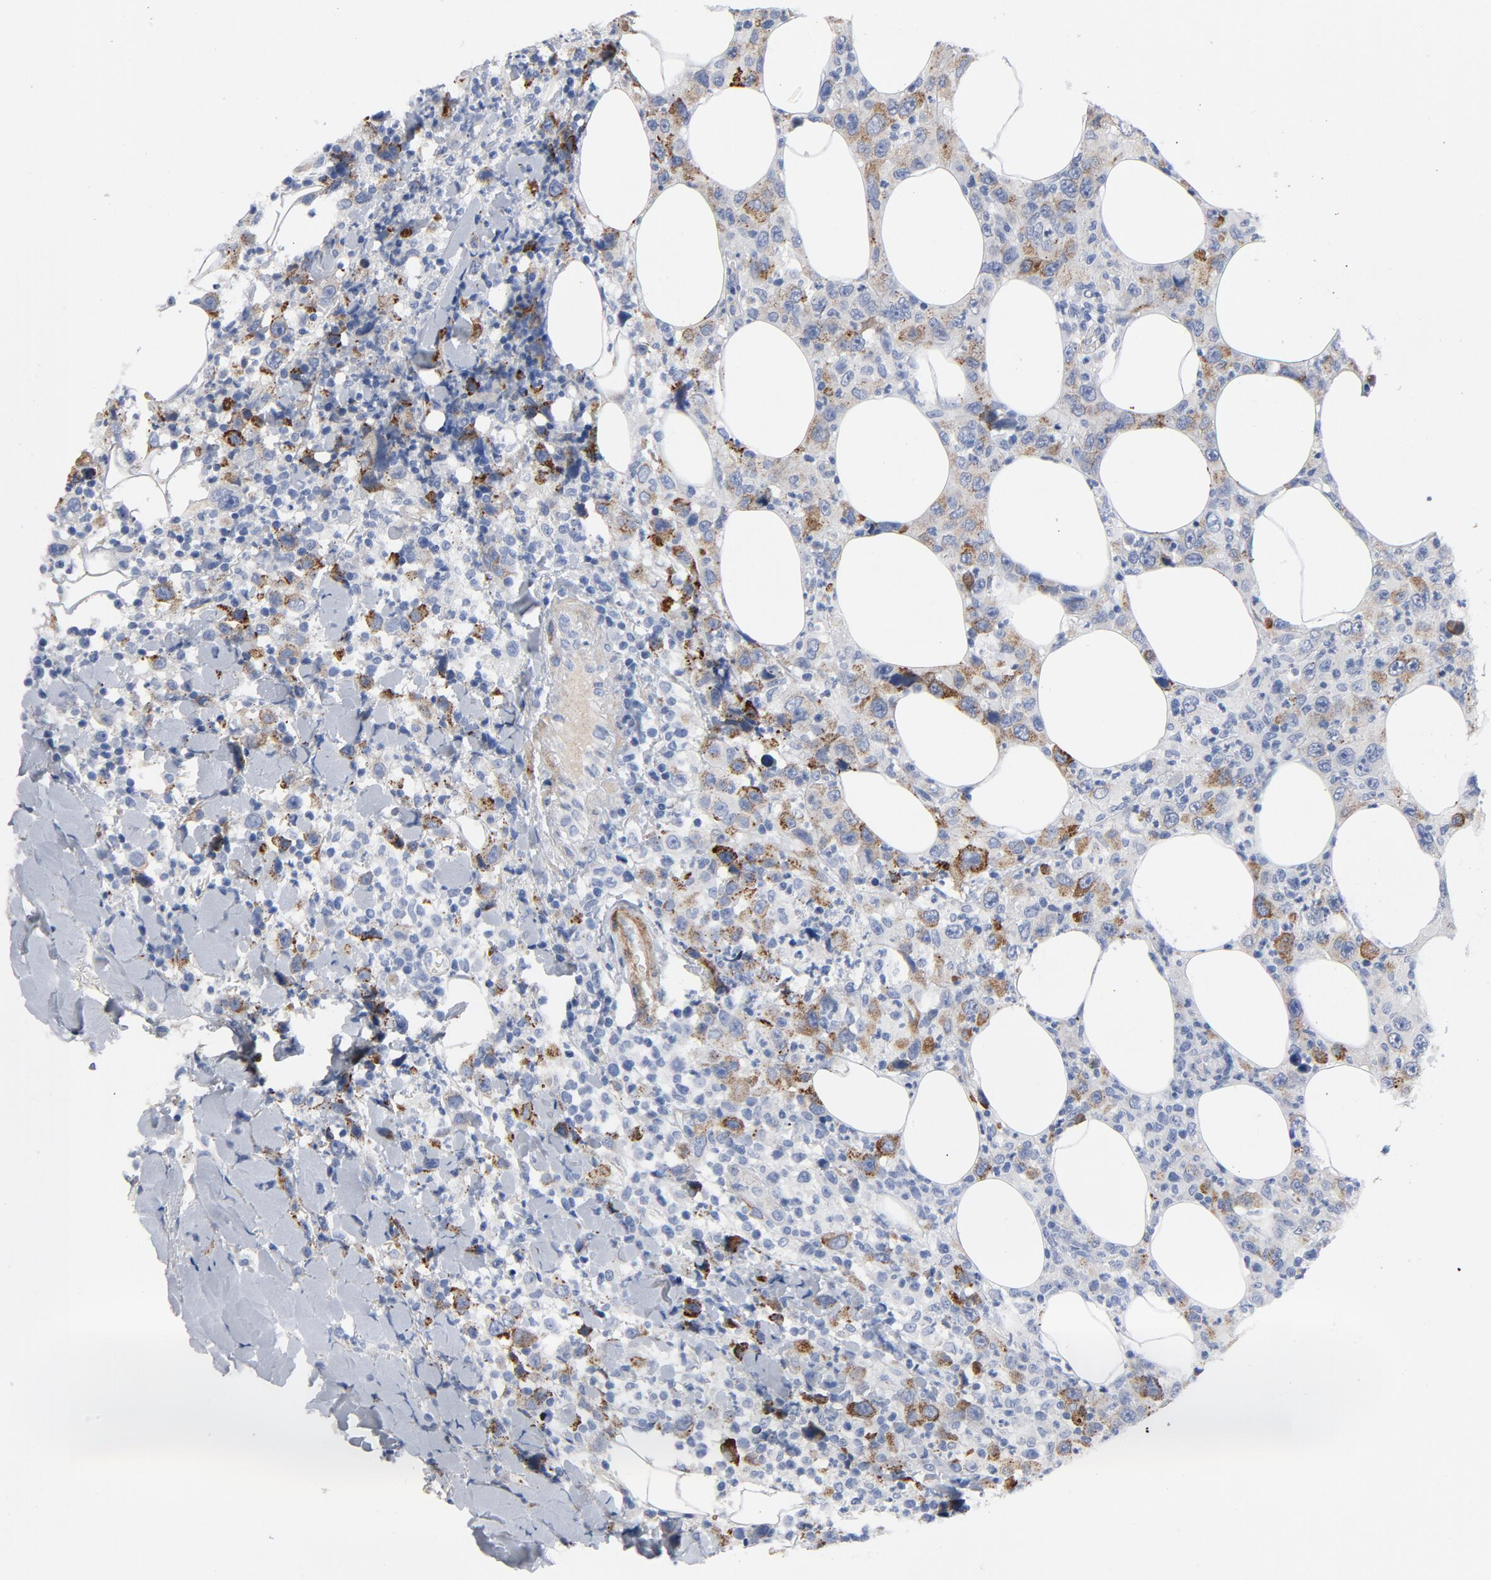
{"staining": {"intensity": "moderate", "quantity": "<25%", "location": "cytoplasmic/membranous"}, "tissue": "thyroid cancer", "cell_type": "Tumor cells", "image_type": "cancer", "snomed": [{"axis": "morphology", "description": "Carcinoma, NOS"}, {"axis": "topography", "description": "Thyroid gland"}], "caption": "Immunohistochemical staining of human thyroid cancer displays low levels of moderate cytoplasmic/membranous expression in about <25% of tumor cells.", "gene": "LAMC1", "patient": {"sex": "female", "age": 77}}